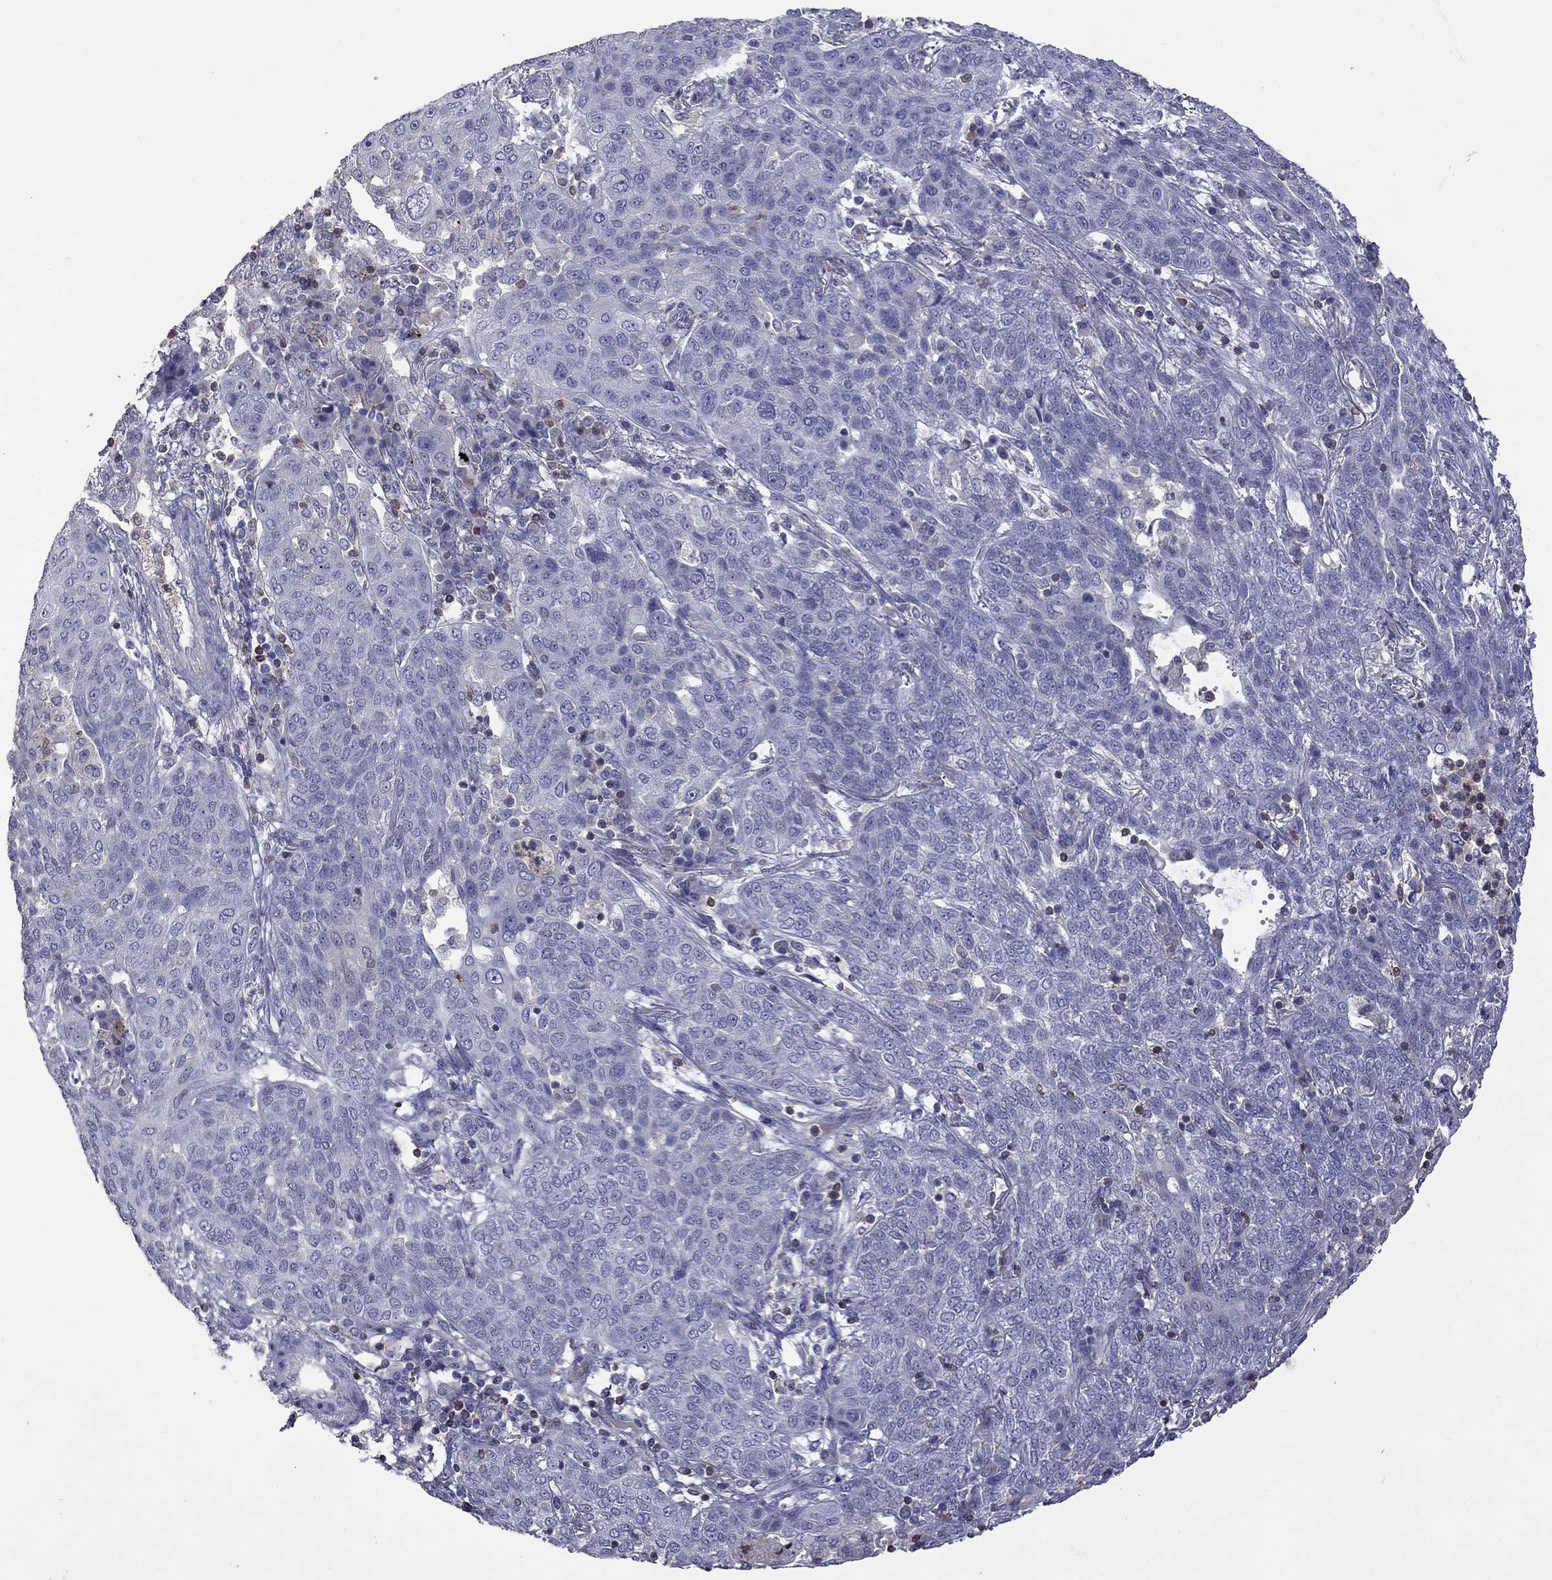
{"staining": {"intensity": "negative", "quantity": "none", "location": "none"}, "tissue": "lung cancer", "cell_type": "Tumor cells", "image_type": "cancer", "snomed": [{"axis": "morphology", "description": "Squamous cell carcinoma, NOS"}, {"axis": "topography", "description": "Lung"}], "caption": "Immunohistochemistry of squamous cell carcinoma (lung) exhibits no expression in tumor cells.", "gene": "IPCEF1", "patient": {"sex": "female", "age": 70}}